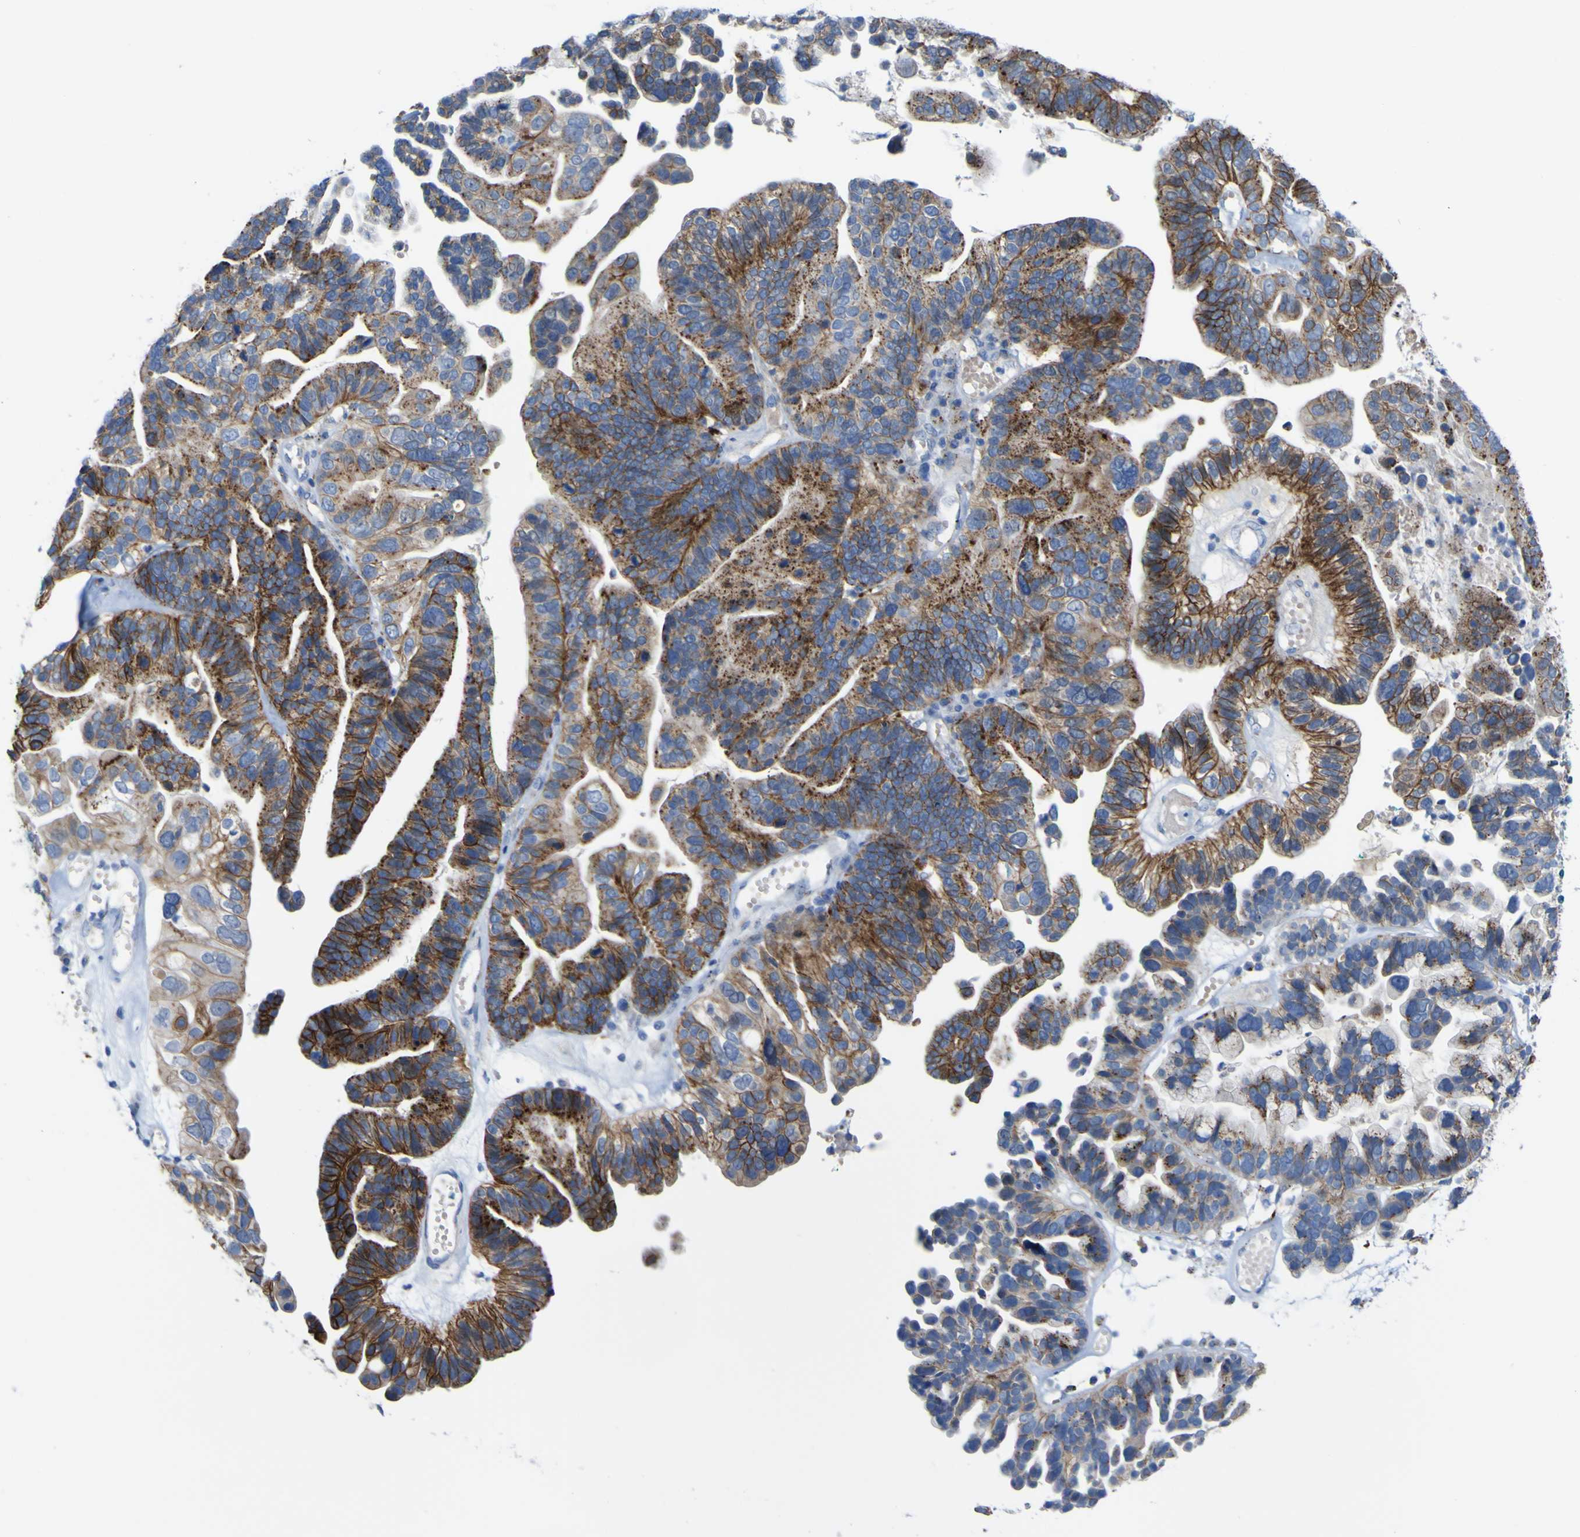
{"staining": {"intensity": "strong", "quantity": ">75%", "location": "cytoplasmic/membranous"}, "tissue": "ovarian cancer", "cell_type": "Tumor cells", "image_type": "cancer", "snomed": [{"axis": "morphology", "description": "Cystadenocarcinoma, serous, NOS"}, {"axis": "topography", "description": "Ovary"}], "caption": "Brown immunohistochemical staining in human ovarian cancer (serous cystadenocarcinoma) exhibits strong cytoplasmic/membranous staining in approximately >75% of tumor cells.", "gene": "PTPRF", "patient": {"sex": "female", "age": 56}}